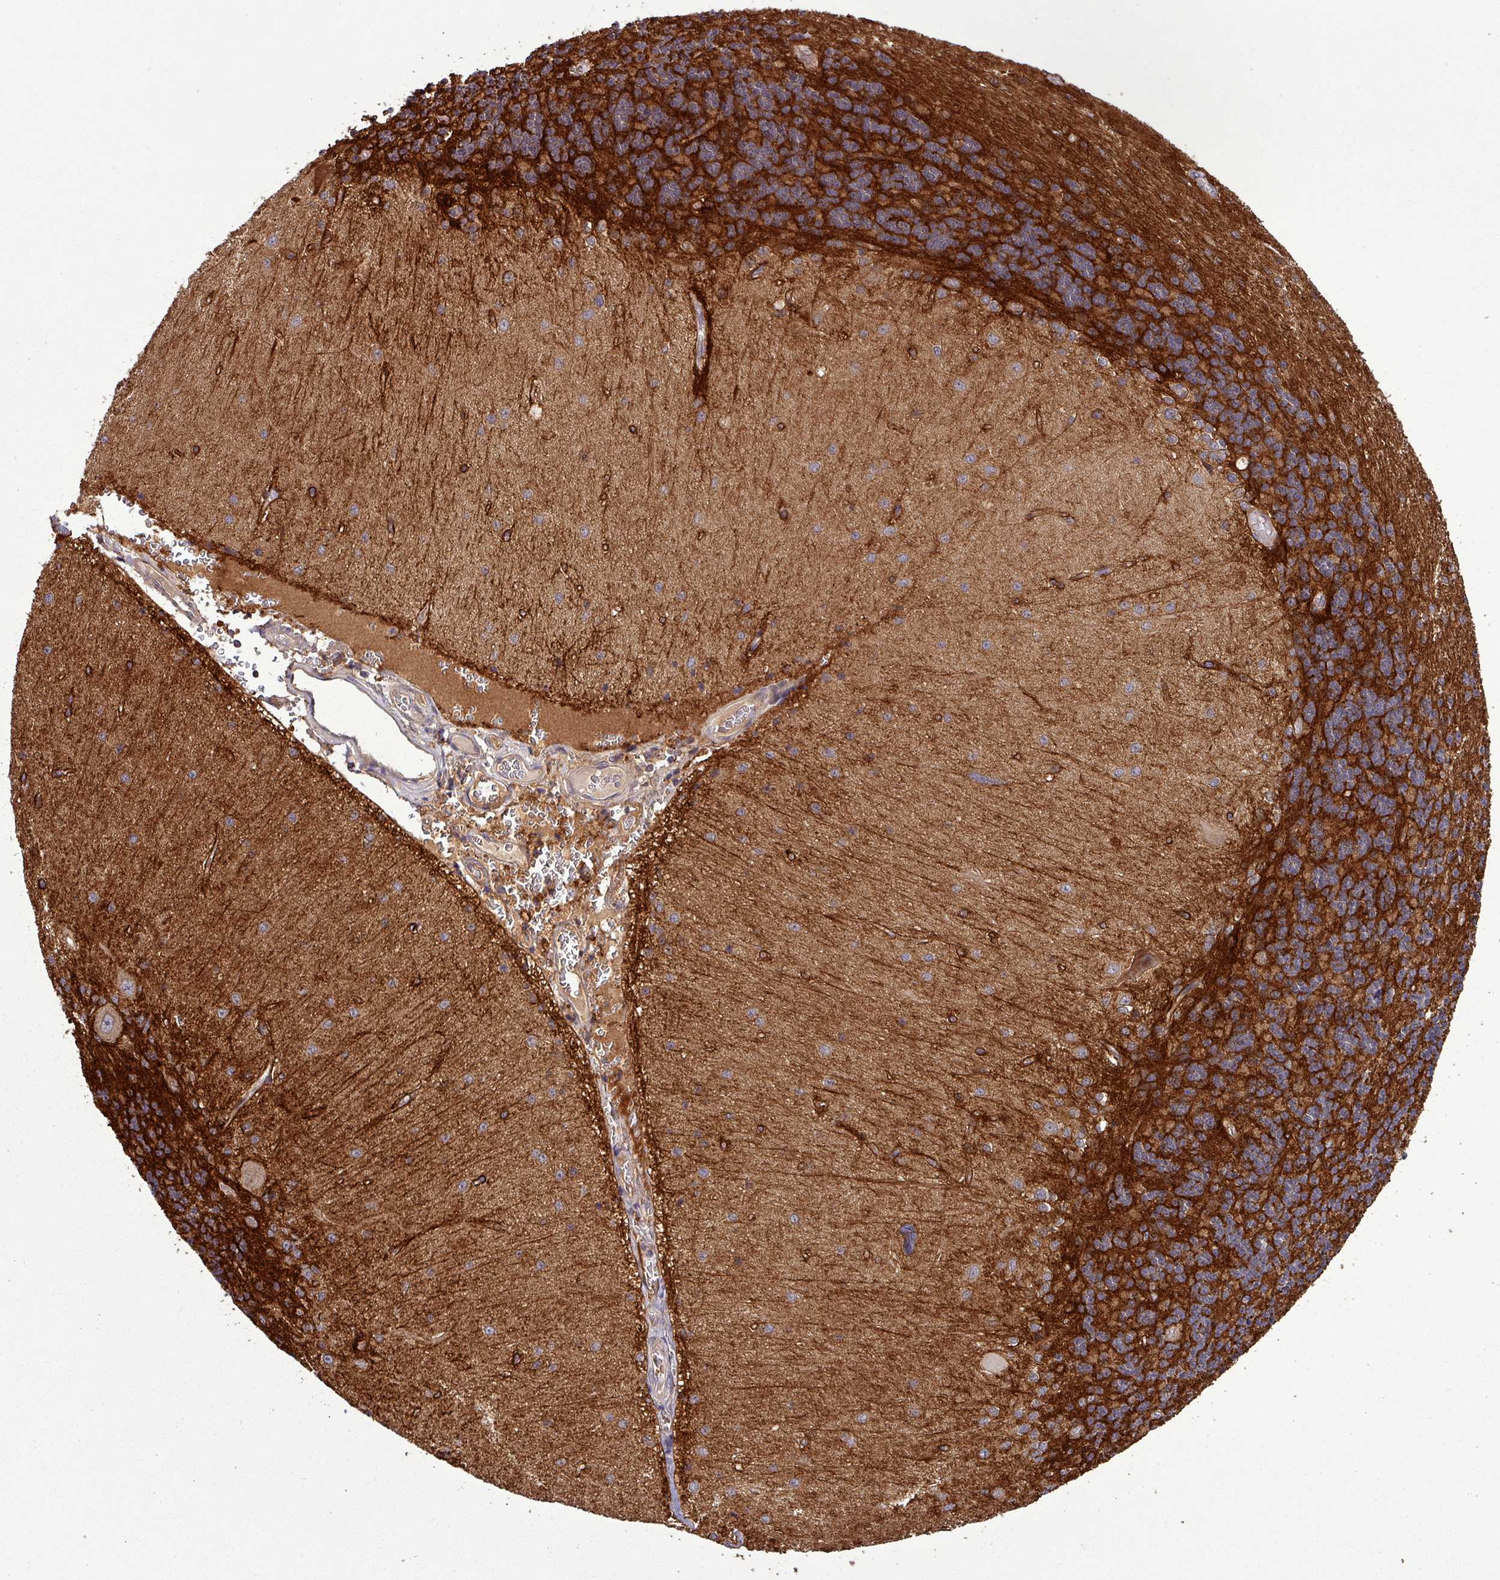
{"staining": {"intensity": "strong", "quantity": "25%-75%", "location": "cytoplasmic/membranous"}, "tissue": "cerebellum", "cell_type": "Cells in granular layer", "image_type": "normal", "snomed": [{"axis": "morphology", "description": "Normal tissue, NOS"}, {"axis": "topography", "description": "Cerebellum"}], "caption": "Immunohistochemical staining of unremarkable human cerebellum displays high levels of strong cytoplasmic/membranous positivity in about 25%-75% of cells in granular layer.", "gene": "SIRPB2", "patient": {"sex": "female", "age": 29}}